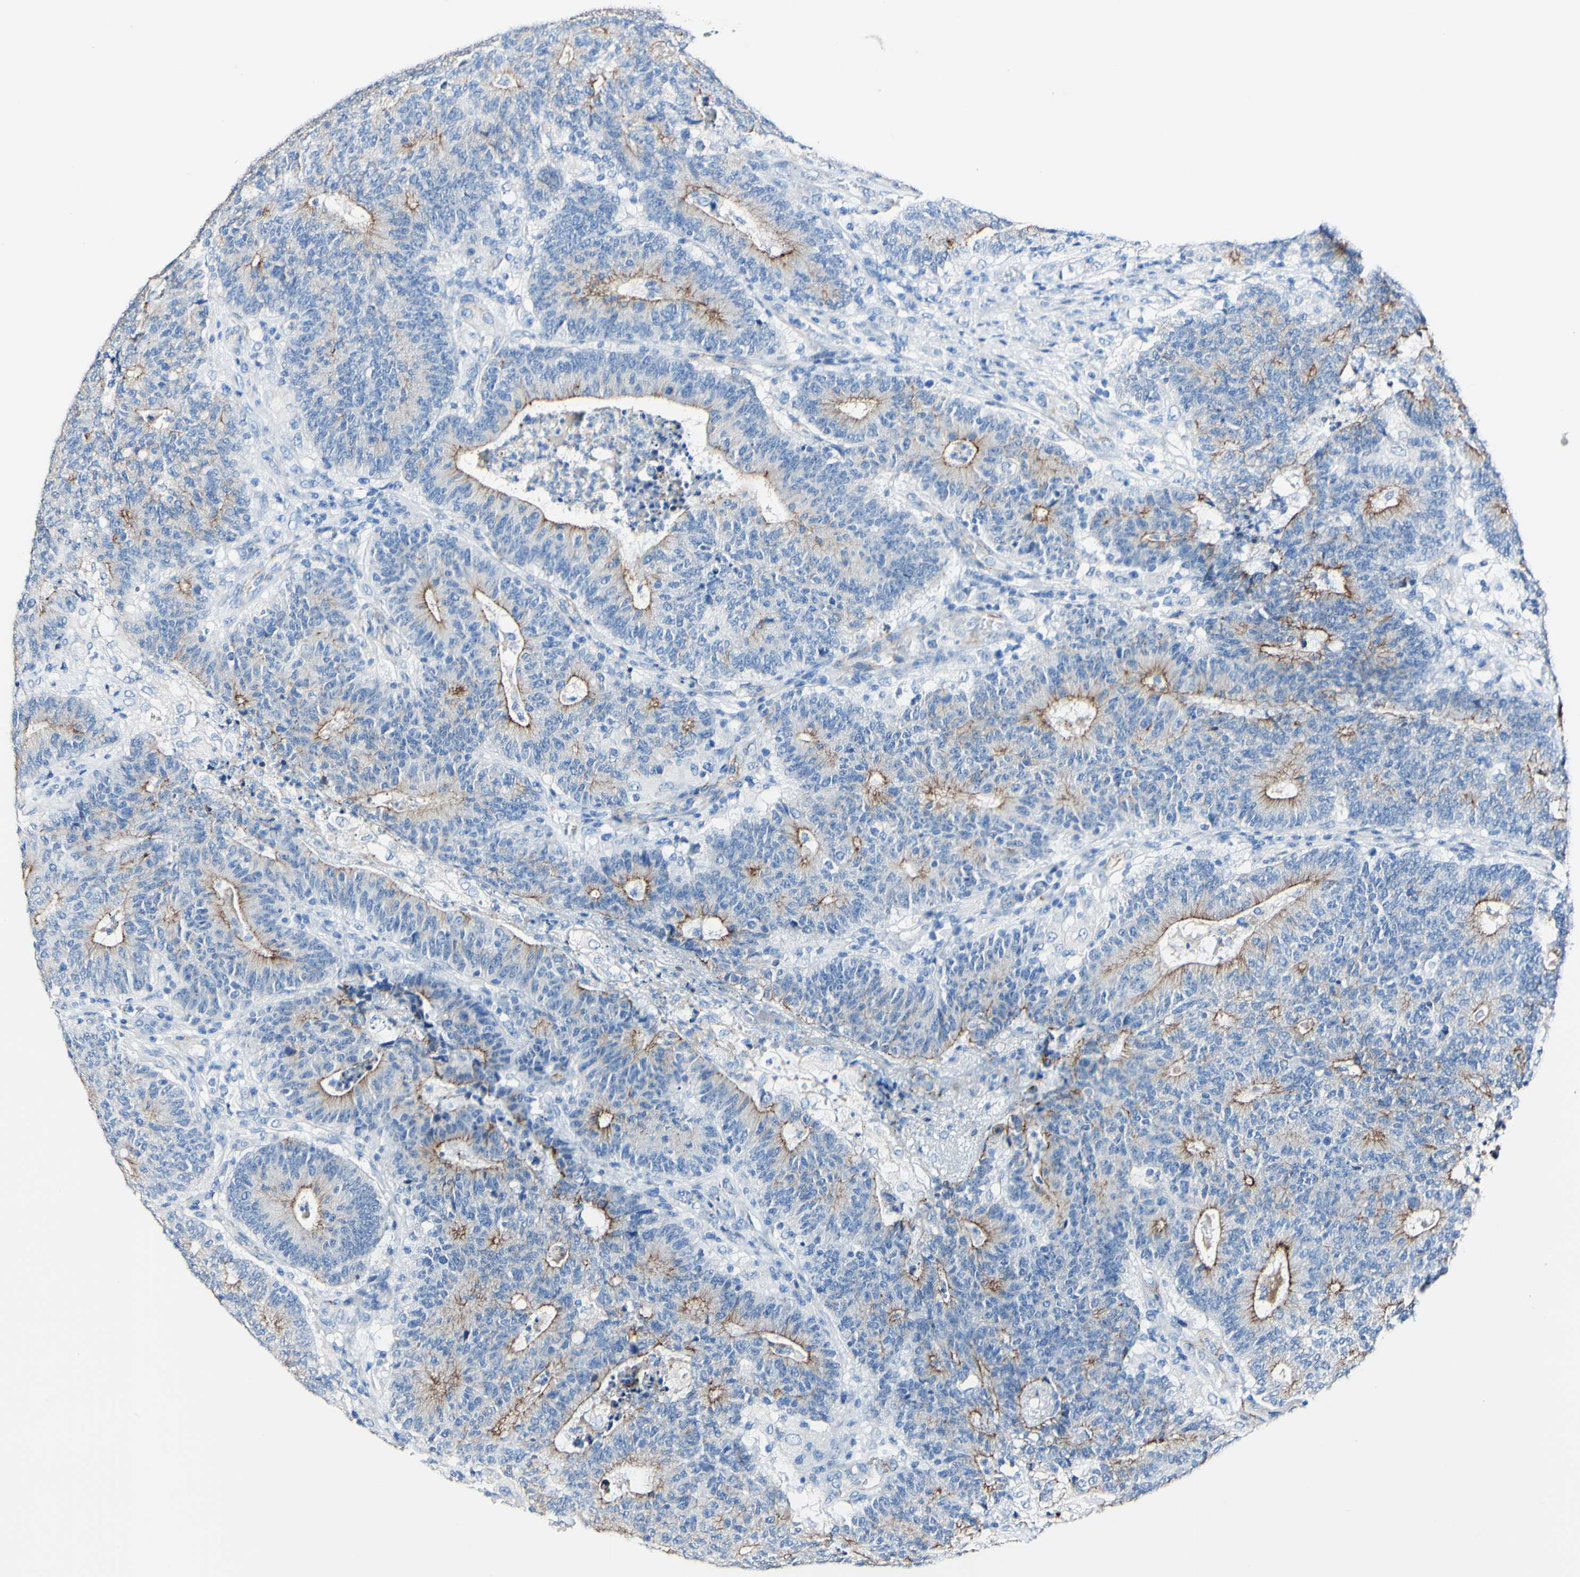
{"staining": {"intensity": "moderate", "quantity": ">75%", "location": "cytoplasmic/membranous"}, "tissue": "colorectal cancer", "cell_type": "Tumor cells", "image_type": "cancer", "snomed": [{"axis": "morphology", "description": "Normal tissue, NOS"}, {"axis": "morphology", "description": "Adenocarcinoma, NOS"}, {"axis": "topography", "description": "Colon"}], "caption": "This micrograph reveals immunohistochemistry (IHC) staining of human colorectal cancer (adenocarcinoma), with medium moderate cytoplasmic/membranous staining in approximately >75% of tumor cells.", "gene": "DSC2", "patient": {"sex": "female", "age": 75}}